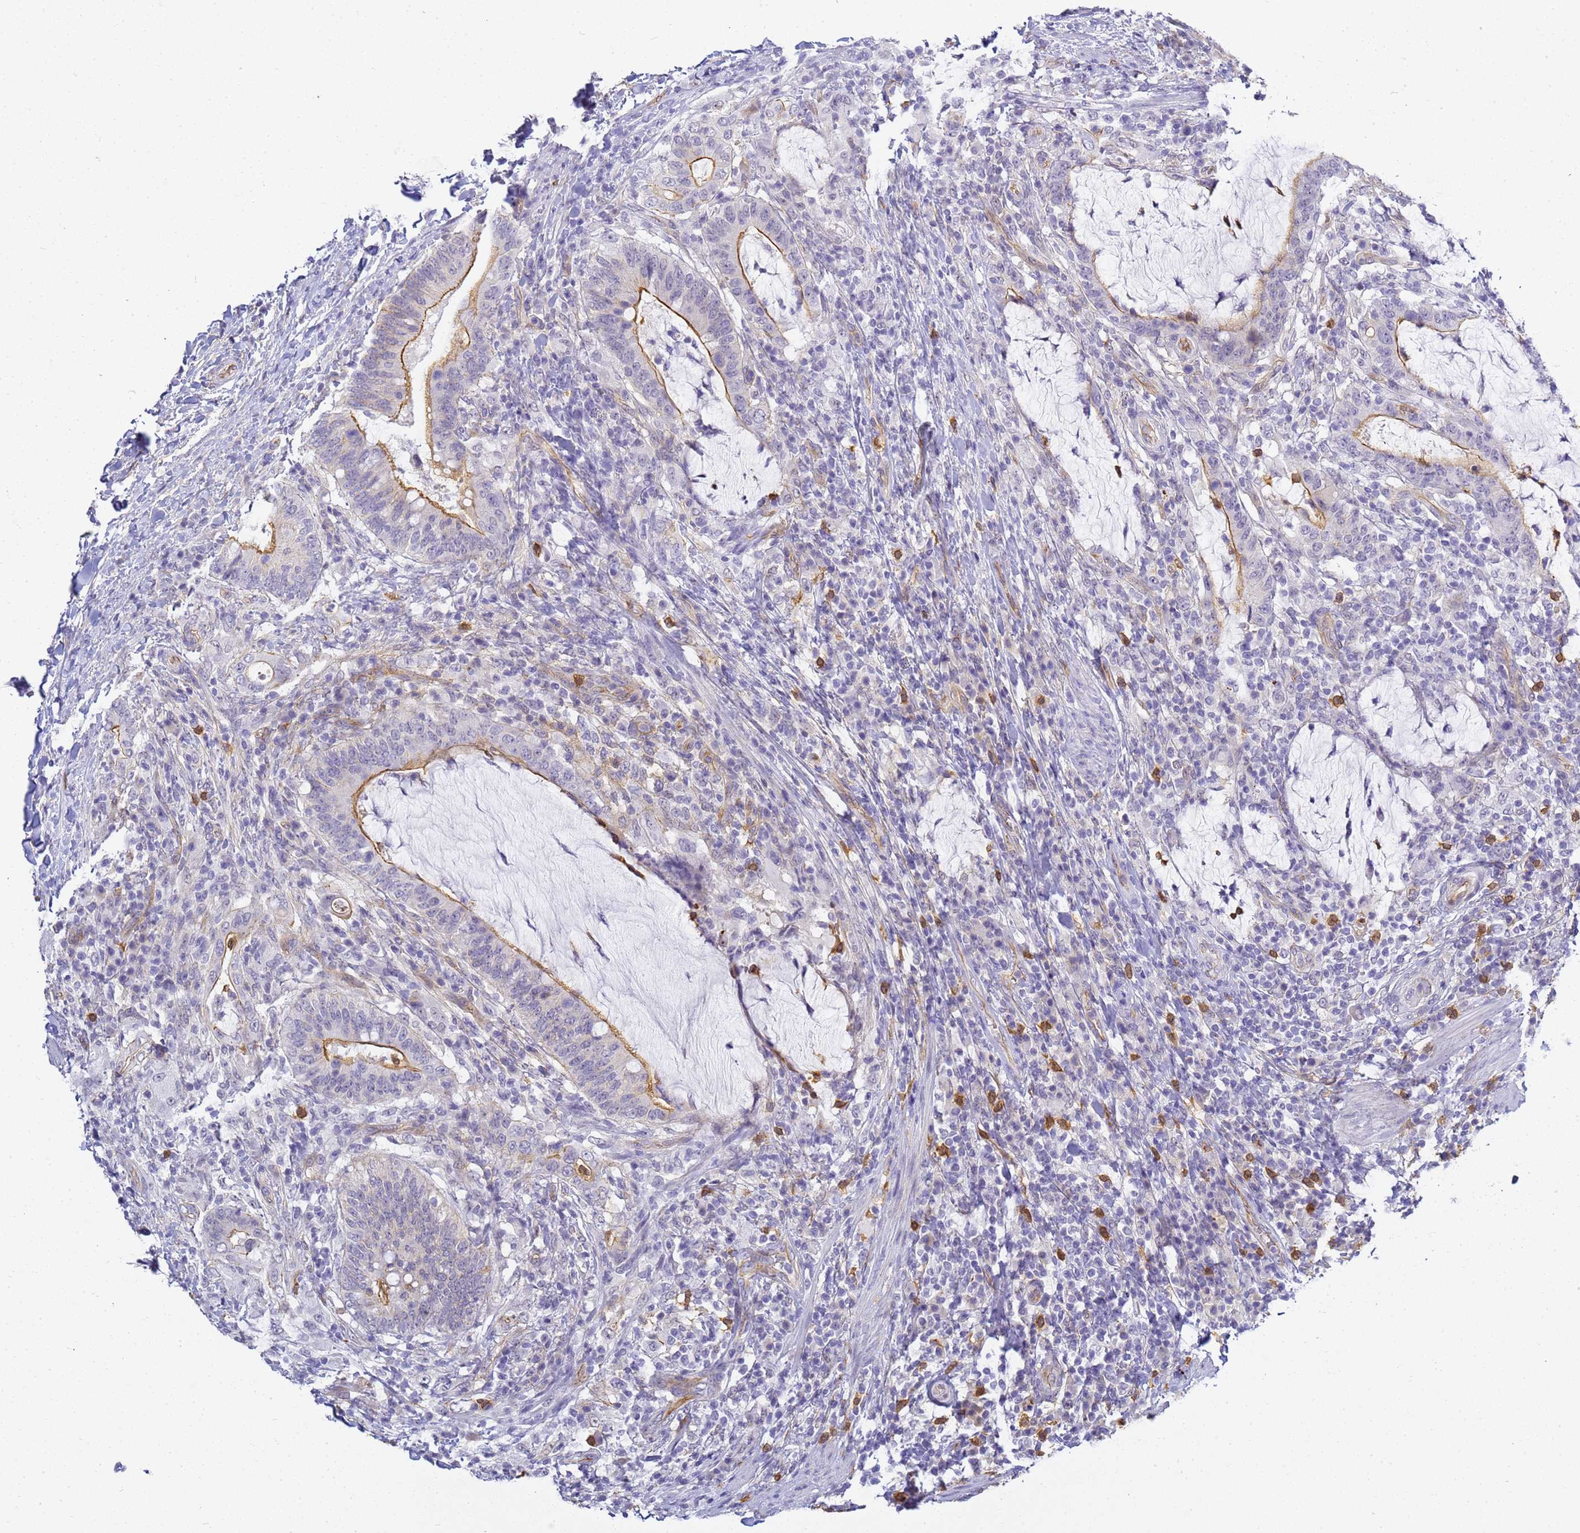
{"staining": {"intensity": "moderate", "quantity": "<25%", "location": "cytoplasmic/membranous"}, "tissue": "colorectal cancer", "cell_type": "Tumor cells", "image_type": "cancer", "snomed": [{"axis": "morphology", "description": "Adenocarcinoma, NOS"}, {"axis": "topography", "description": "Colon"}], "caption": "A brown stain highlights moderate cytoplasmic/membranous staining of a protein in colorectal cancer (adenocarcinoma) tumor cells.", "gene": "GON4L", "patient": {"sex": "female", "age": 66}}